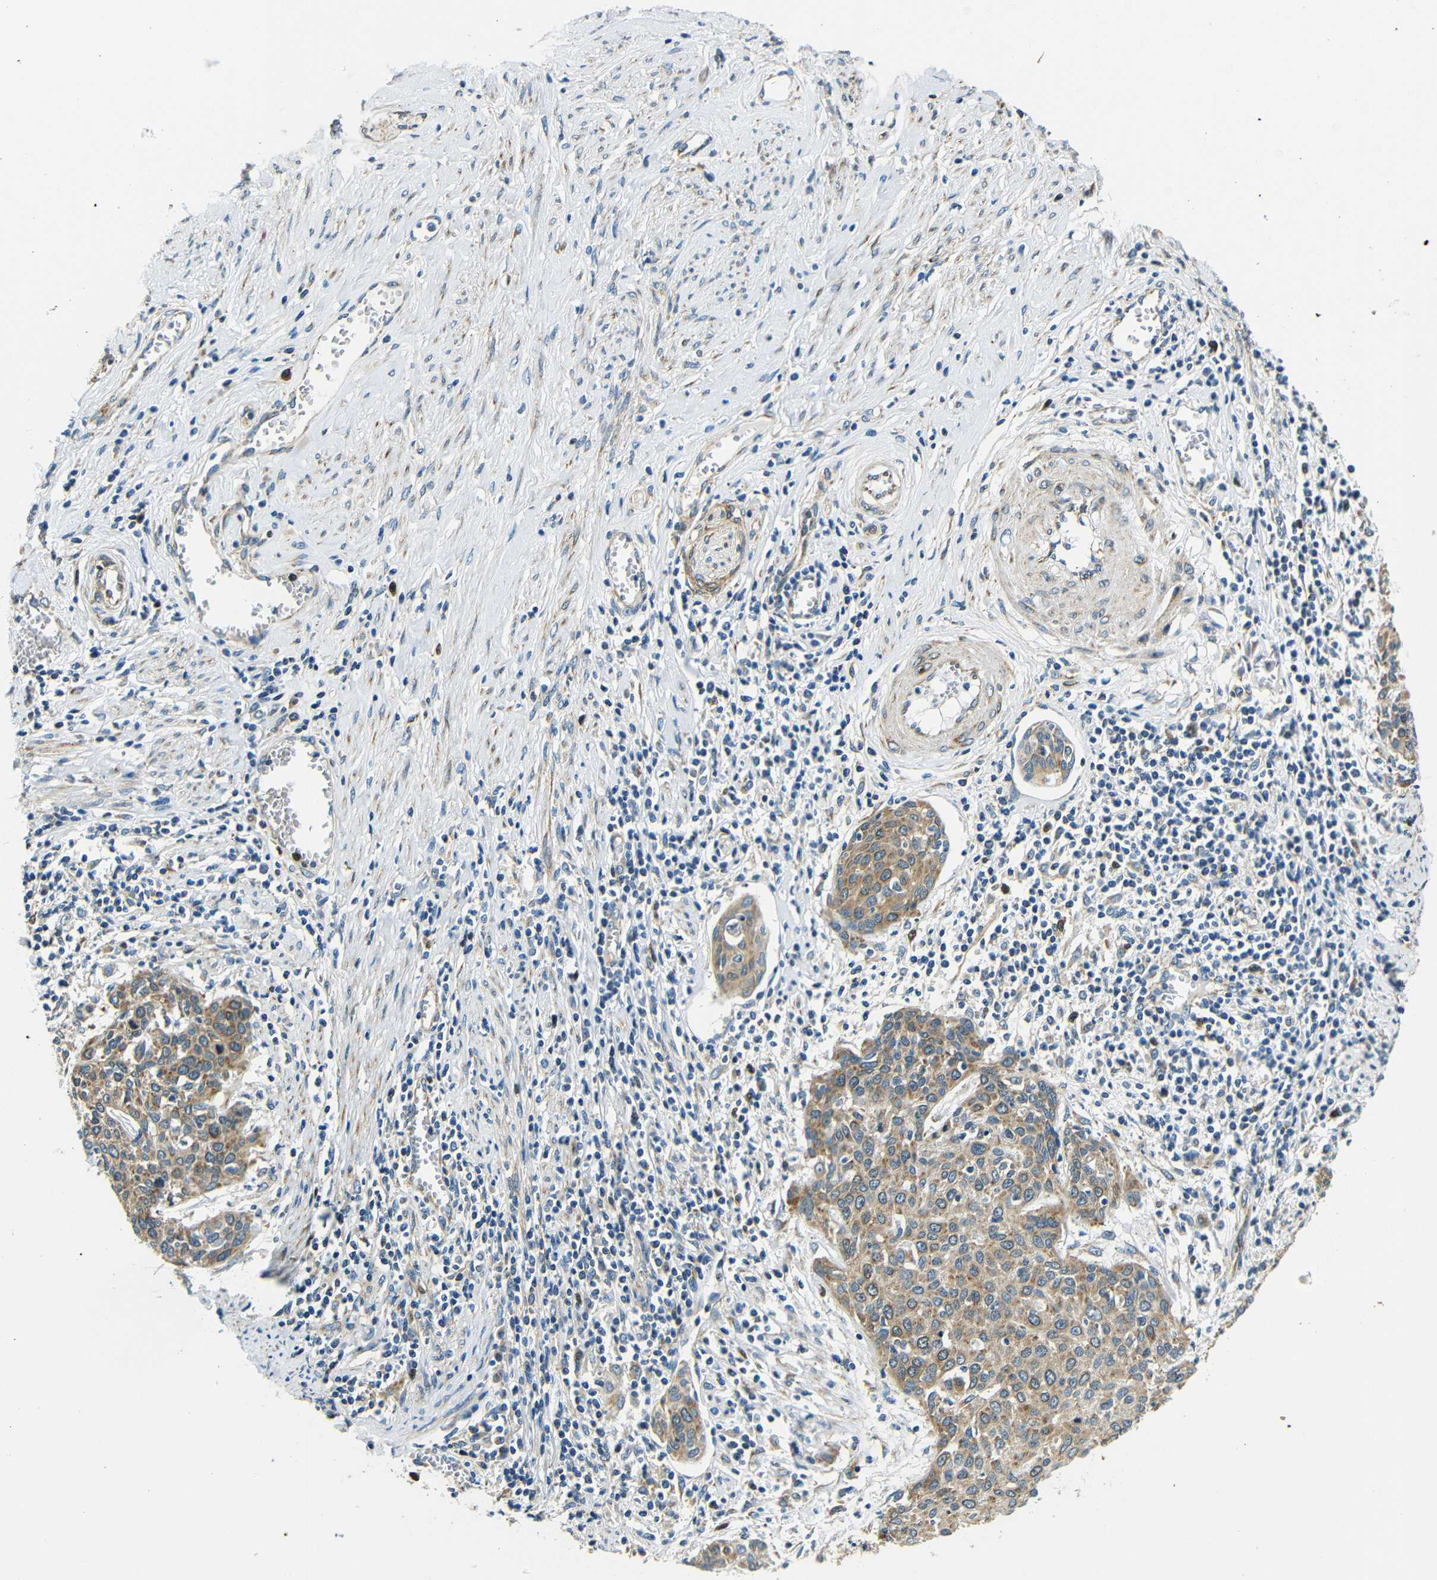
{"staining": {"intensity": "moderate", "quantity": ">75%", "location": "cytoplasmic/membranous"}, "tissue": "cervical cancer", "cell_type": "Tumor cells", "image_type": "cancer", "snomed": [{"axis": "morphology", "description": "Squamous cell carcinoma, NOS"}, {"axis": "topography", "description": "Cervix"}], "caption": "Brown immunohistochemical staining in human squamous cell carcinoma (cervical) reveals moderate cytoplasmic/membranous expression in about >75% of tumor cells.", "gene": "VAPB", "patient": {"sex": "female", "age": 38}}